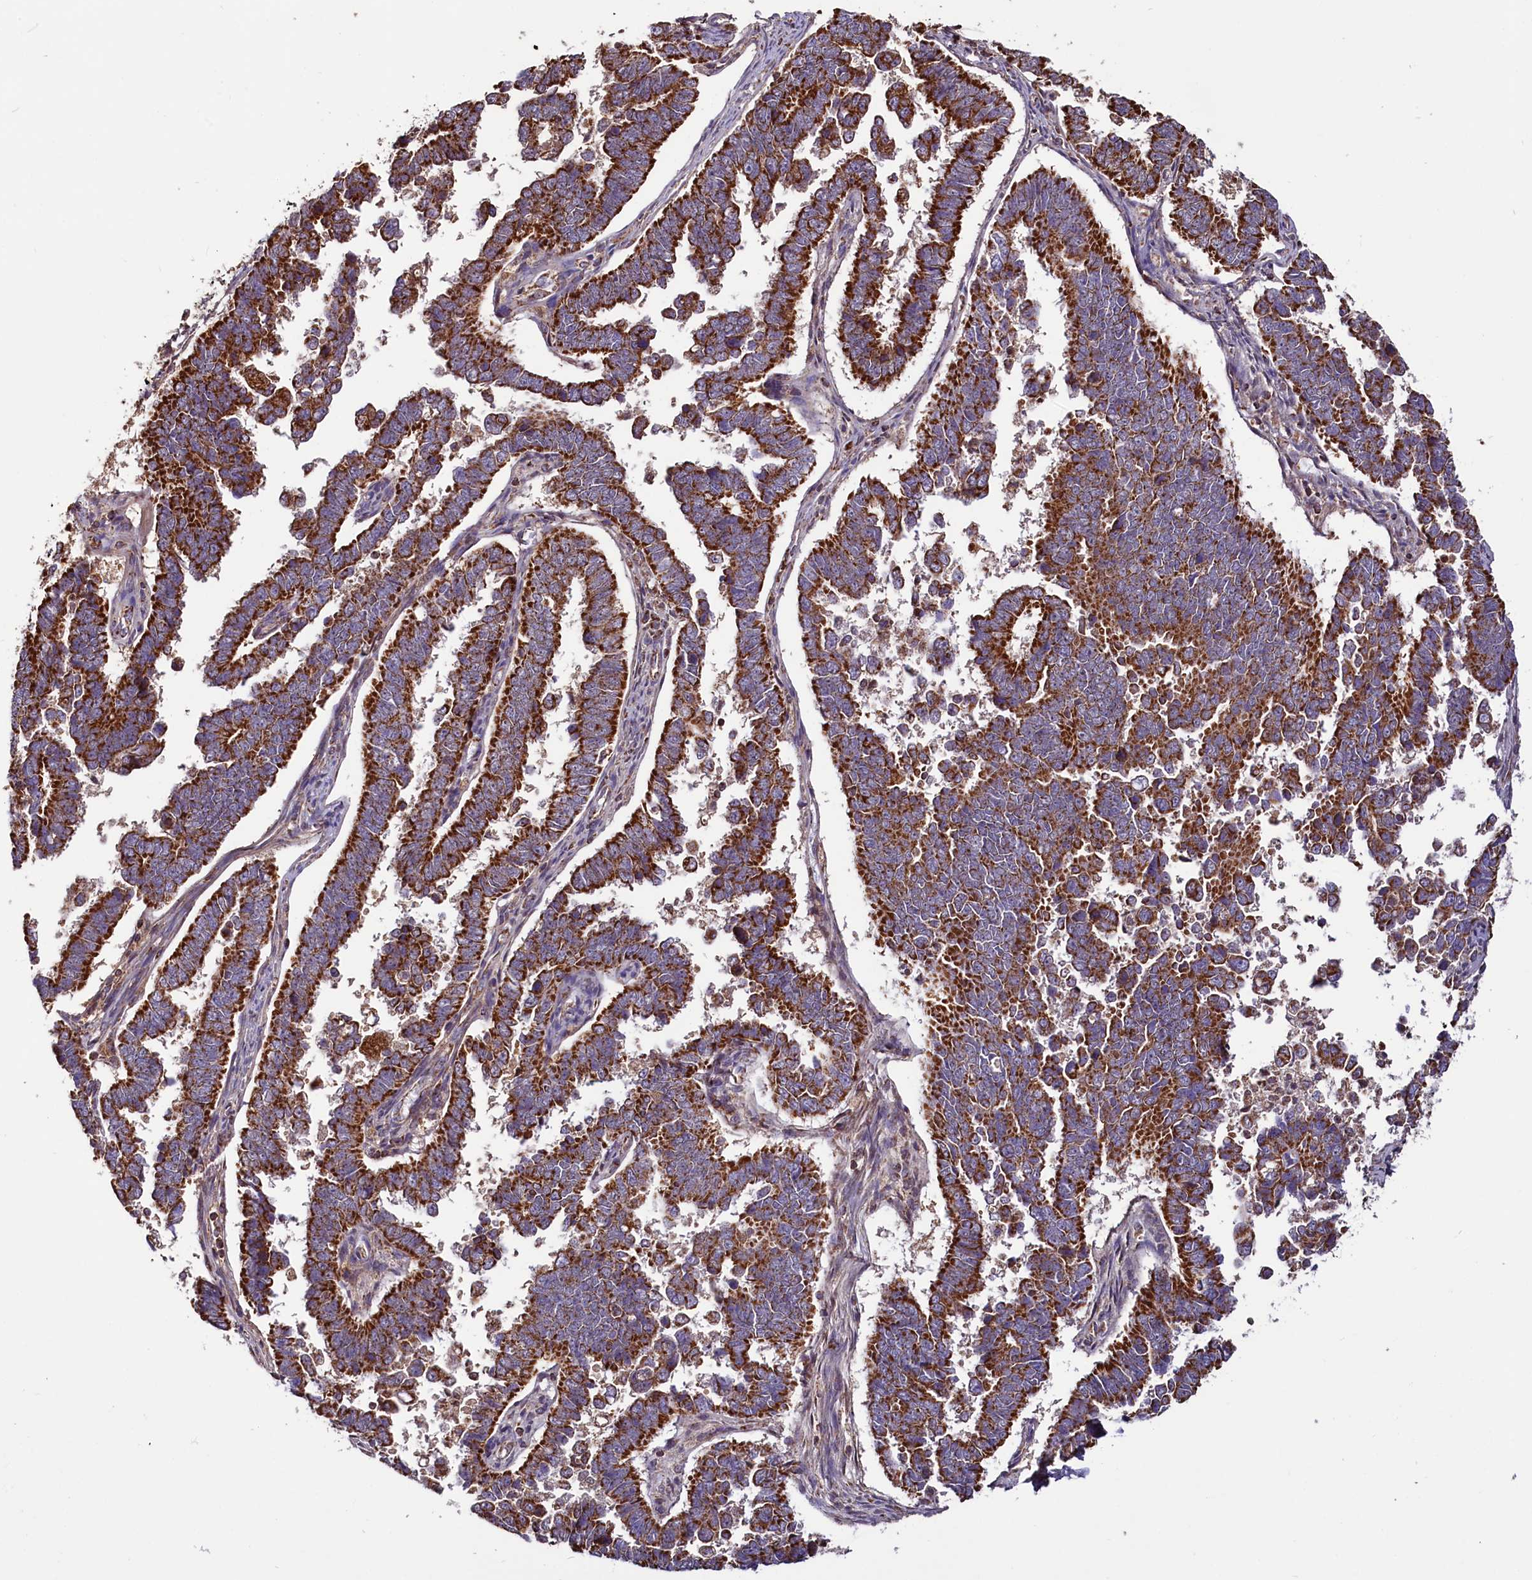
{"staining": {"intensity": "strong", "quantity": ">75%", "location": "cytoplasmic/membranous"}, "tissue": "endometrial cancer", "cell_type": "Tumor cells", "image_type": "cancer", "snomed": [{"axis": "morphology", "description": "Adenocarcinoma, NOS"}, {"axis": "topography", "description": "Endometrium"}], "caption": "High-magnification brightfield microscopy of adenocarcinoma (endometrial) stained with DAB (3,3'-diaminobenzidine) (brown) and counterstained with hematoxylin (blue). tumor cells exhibit strong cytoplasmic/membranous staining is seen in about>75% of cells. Nuclei are stained in blue.", "gene": "NUDT15", "patient": {"sex": "female", "age": 75}}